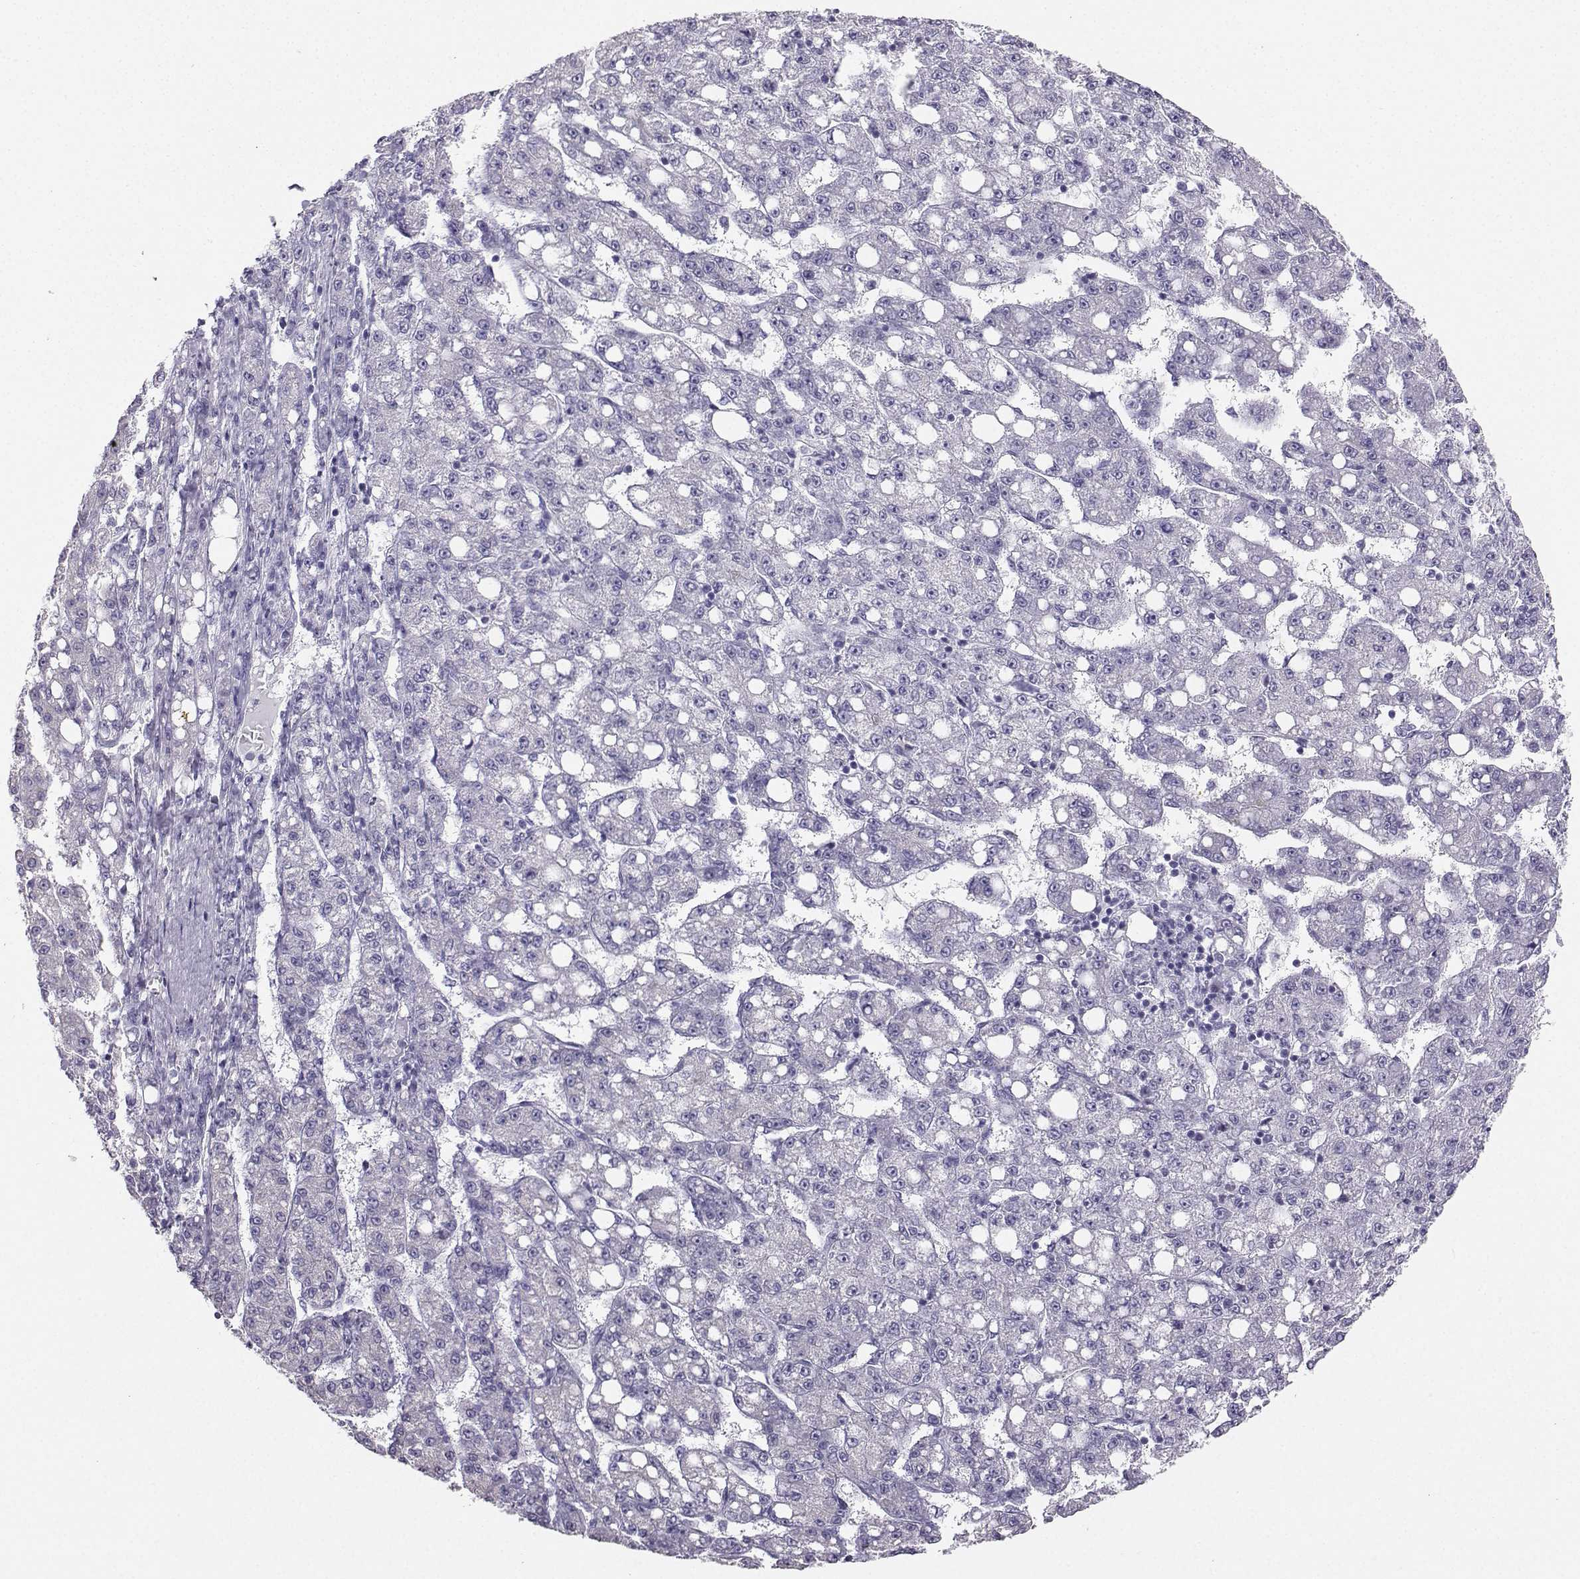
{"staining": {"intensity": "negative", "quantity": "none", "location": "none"}, "tissue": "liver cancer", "cell_type": "Tumor cells", "image_type": "cancer", "snomed": [{"axis": "morphology", "description": "Carcinoma, Hepatocellular, NOS"}, {"axis": "topography", "description": "Liver"}], "caption": "Liver cancer was stained to show a protein in brown. There is no significant positivity in tumor cells.", "gene": "AVP", "patient": {"sex": "female", "age": 65}}